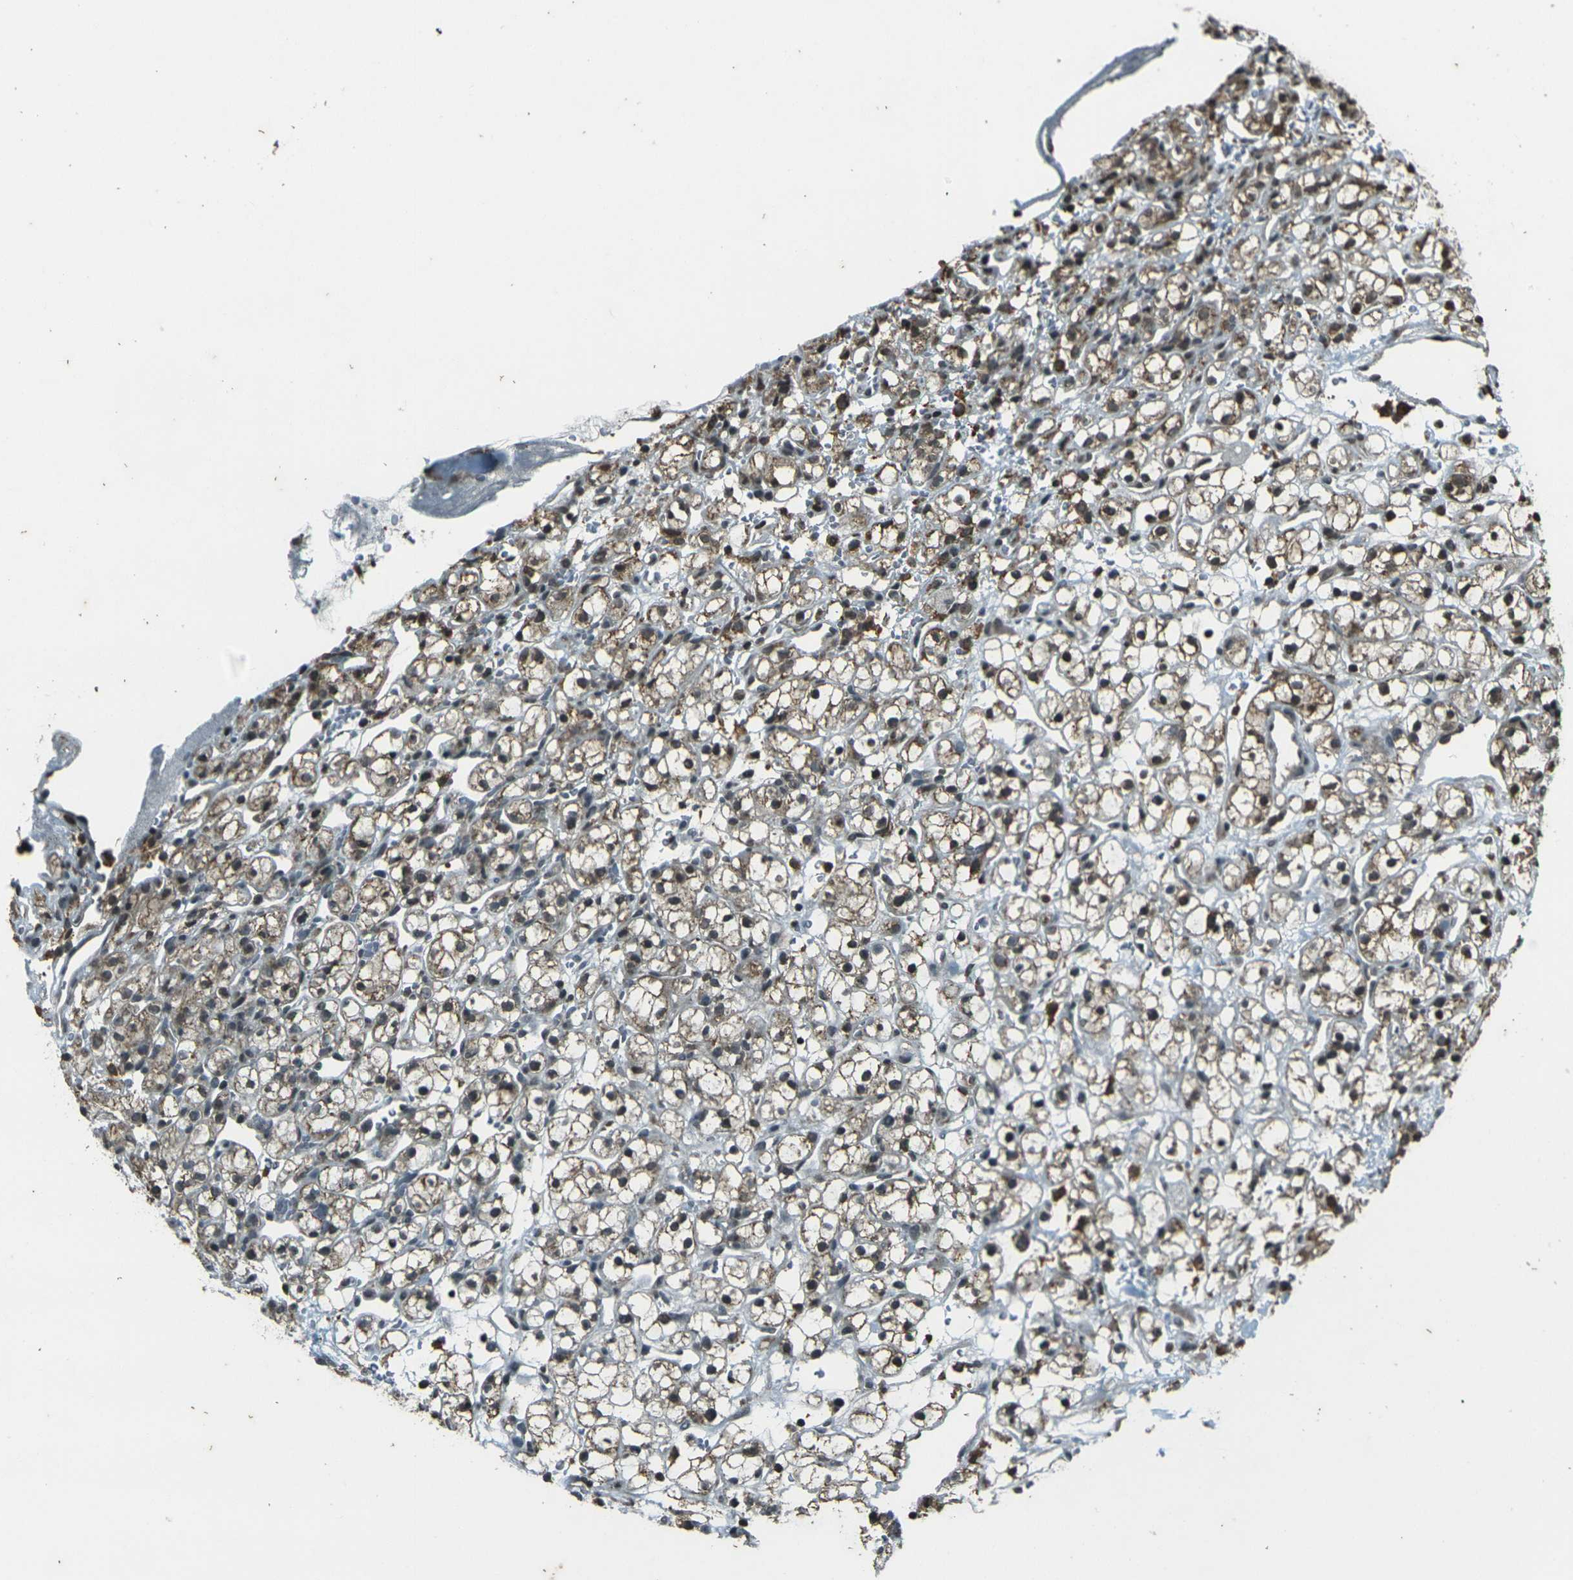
{"staining": {"intensity": "moderate", "quantity": ">75%", "location": "cytoplasmic/membranous"}, "tissue": "renal cancer", "cell_type": "Tumor cells", "image_type": "cancer", "snomed": [{"axis": "morphology", "description": "Adenocarcinoma, NOS"}, {"axis": "topography", "description": "Kidney"}], "caption": "Immunohistochemical staining of human renal cancer (adenocarcinoma) shows moderate cytoplasmic/membranous protein expression in about >75% of tumor cells.", "gene": "PRPF8", "patient": {"sex": "male", "age": 61}}